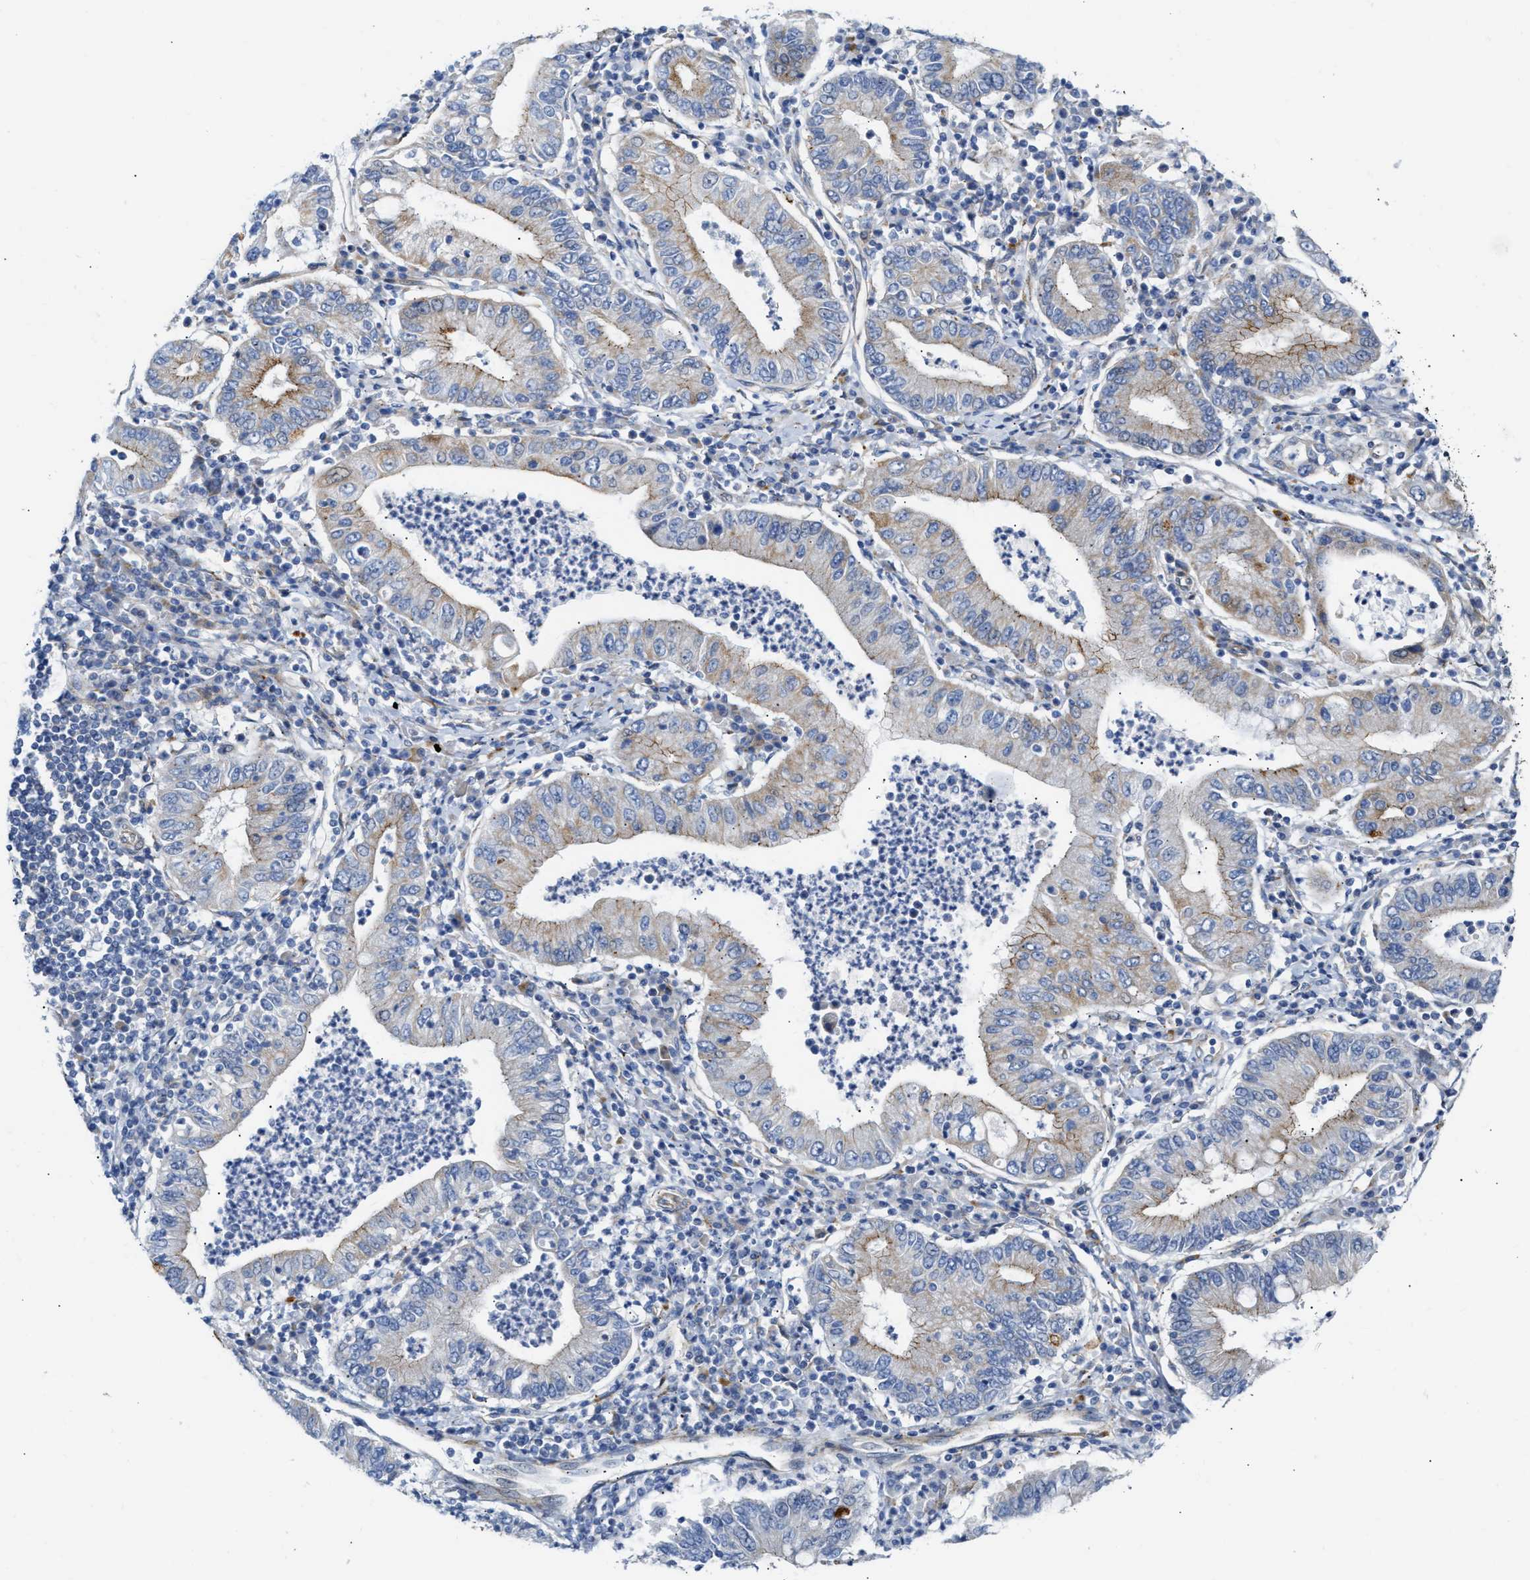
{"staining": {"intensity": "moderate", "quantity": "<25%", "location": "cytoplasmic/membranous"}, "tissue": "stomach cancer", "cell_type": "Tumor cells", "image_type": "cancer", "snomed": [{"axis": "morphology", "description": "Normal tissue, NOS"}, {"axis": "morphology", "description": "Adenocarcinoma, NOS"}, {"axis": "topography", "description": "Esophagus"}, {"axis": "topography", "description": "Stomach, upper"}, {"axis": "topography", "description": "Peripheral nerve tissue"}], "caption": "Immunohistochemistry photomicrograph of human stomach cancer (adenocarcinoma) stained for a protein (brown), which demonstrates low levels of moderate cytoplasmic/membranous staining in about <25% of tumor cells.", "gene": "FHL1", "patient": {"sex": "male", "age": 62}}